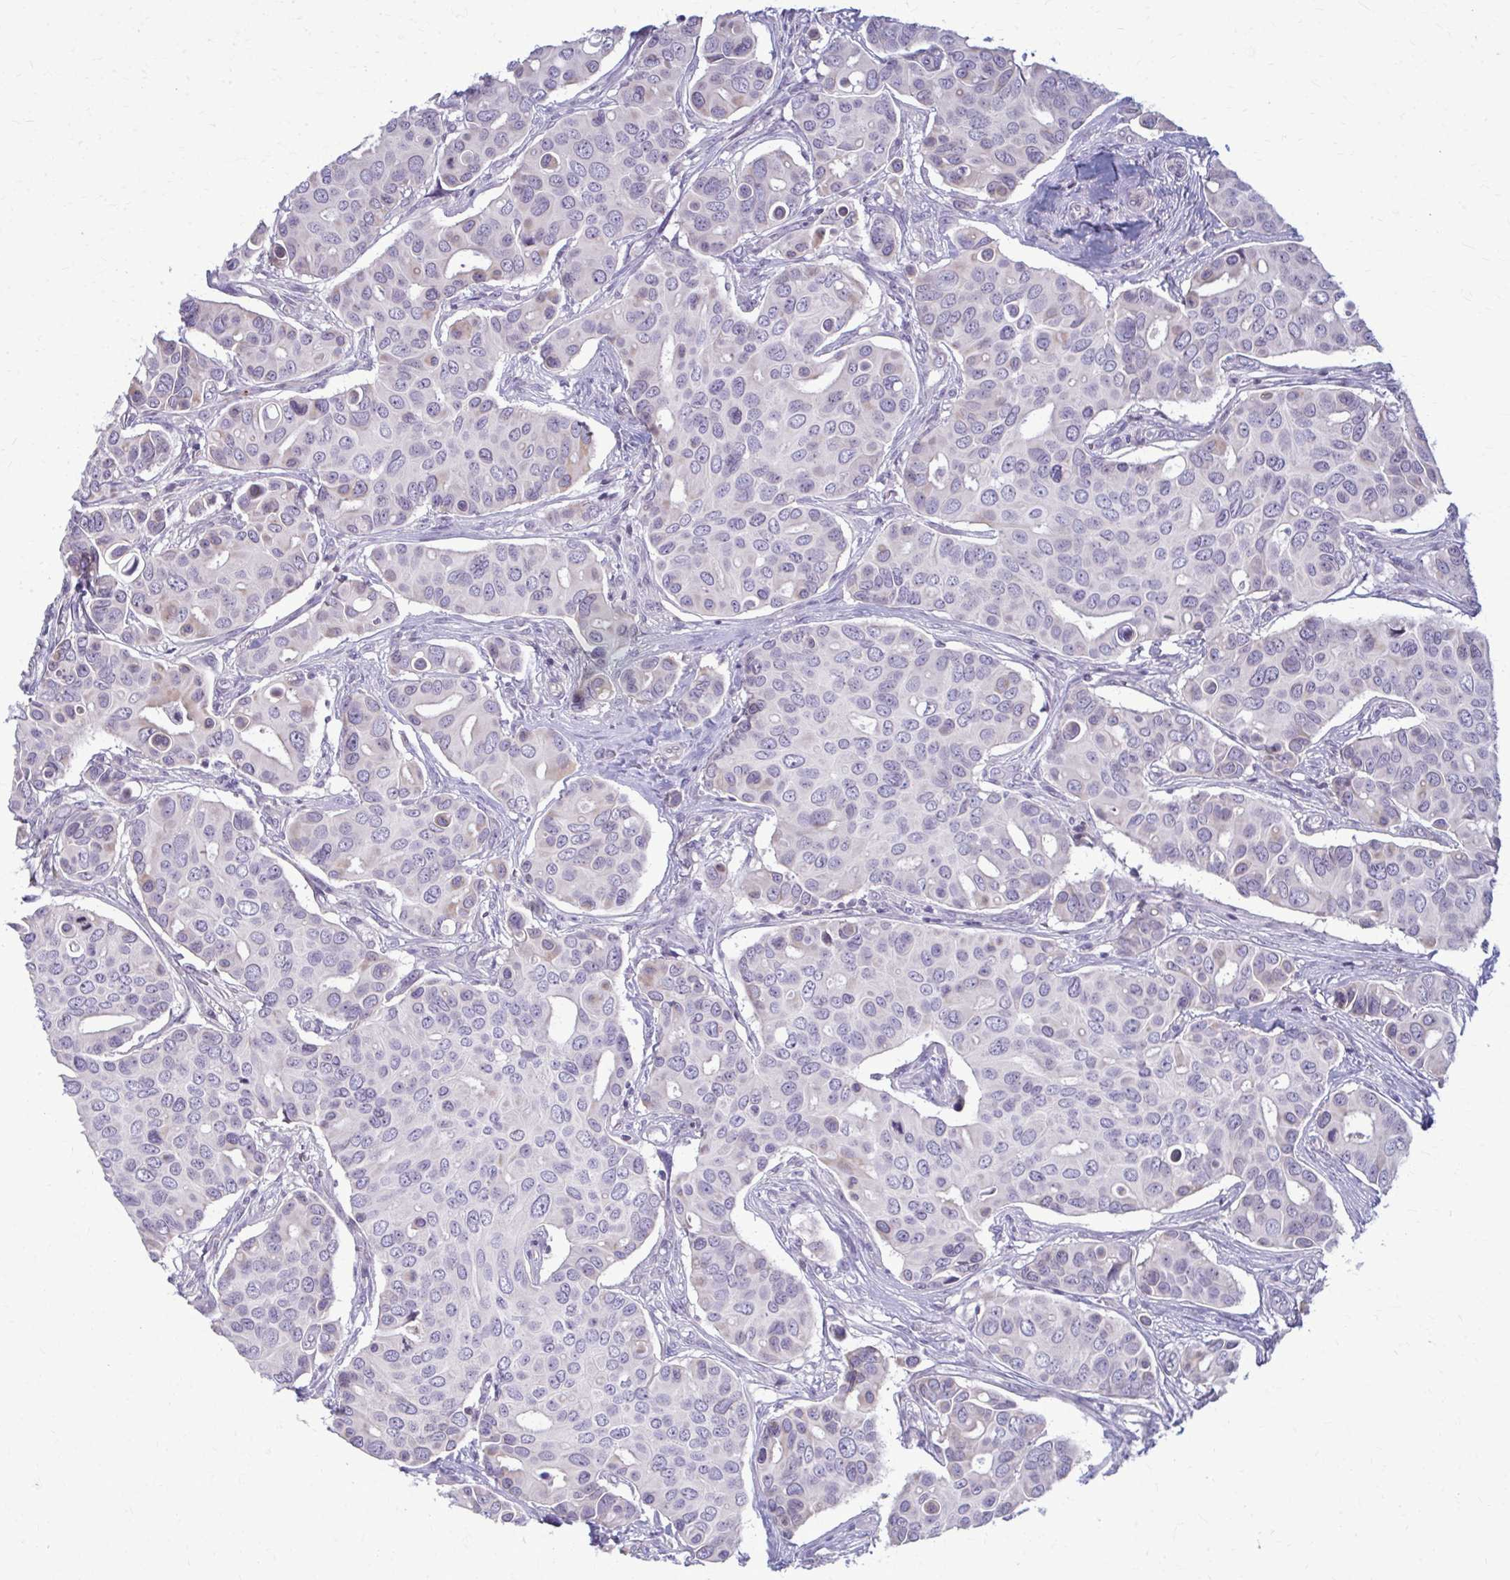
{"staining": {"intensity": "negative", "quantity": "none", "location": "none"}, "tissue": "breast cancer", "cell_type": "Tumor cells", "image_type": "cancer", "snomed": [{"axis": "morphology", "description": "Normal tissue, NOS"}, {"axis": "morphology", "description": "Duct carcinoma"}, {"axis": "topography", "description": "Skin"}, {"axis": "topography", "description": "Breast"}], "caption": "The micrograph demonstrates no staining of tumor cells in breast cancer (infiltrating ductal carcinoma).", "gene": "MCRIP2", "patient": {"sex": "female", "age": 54}}